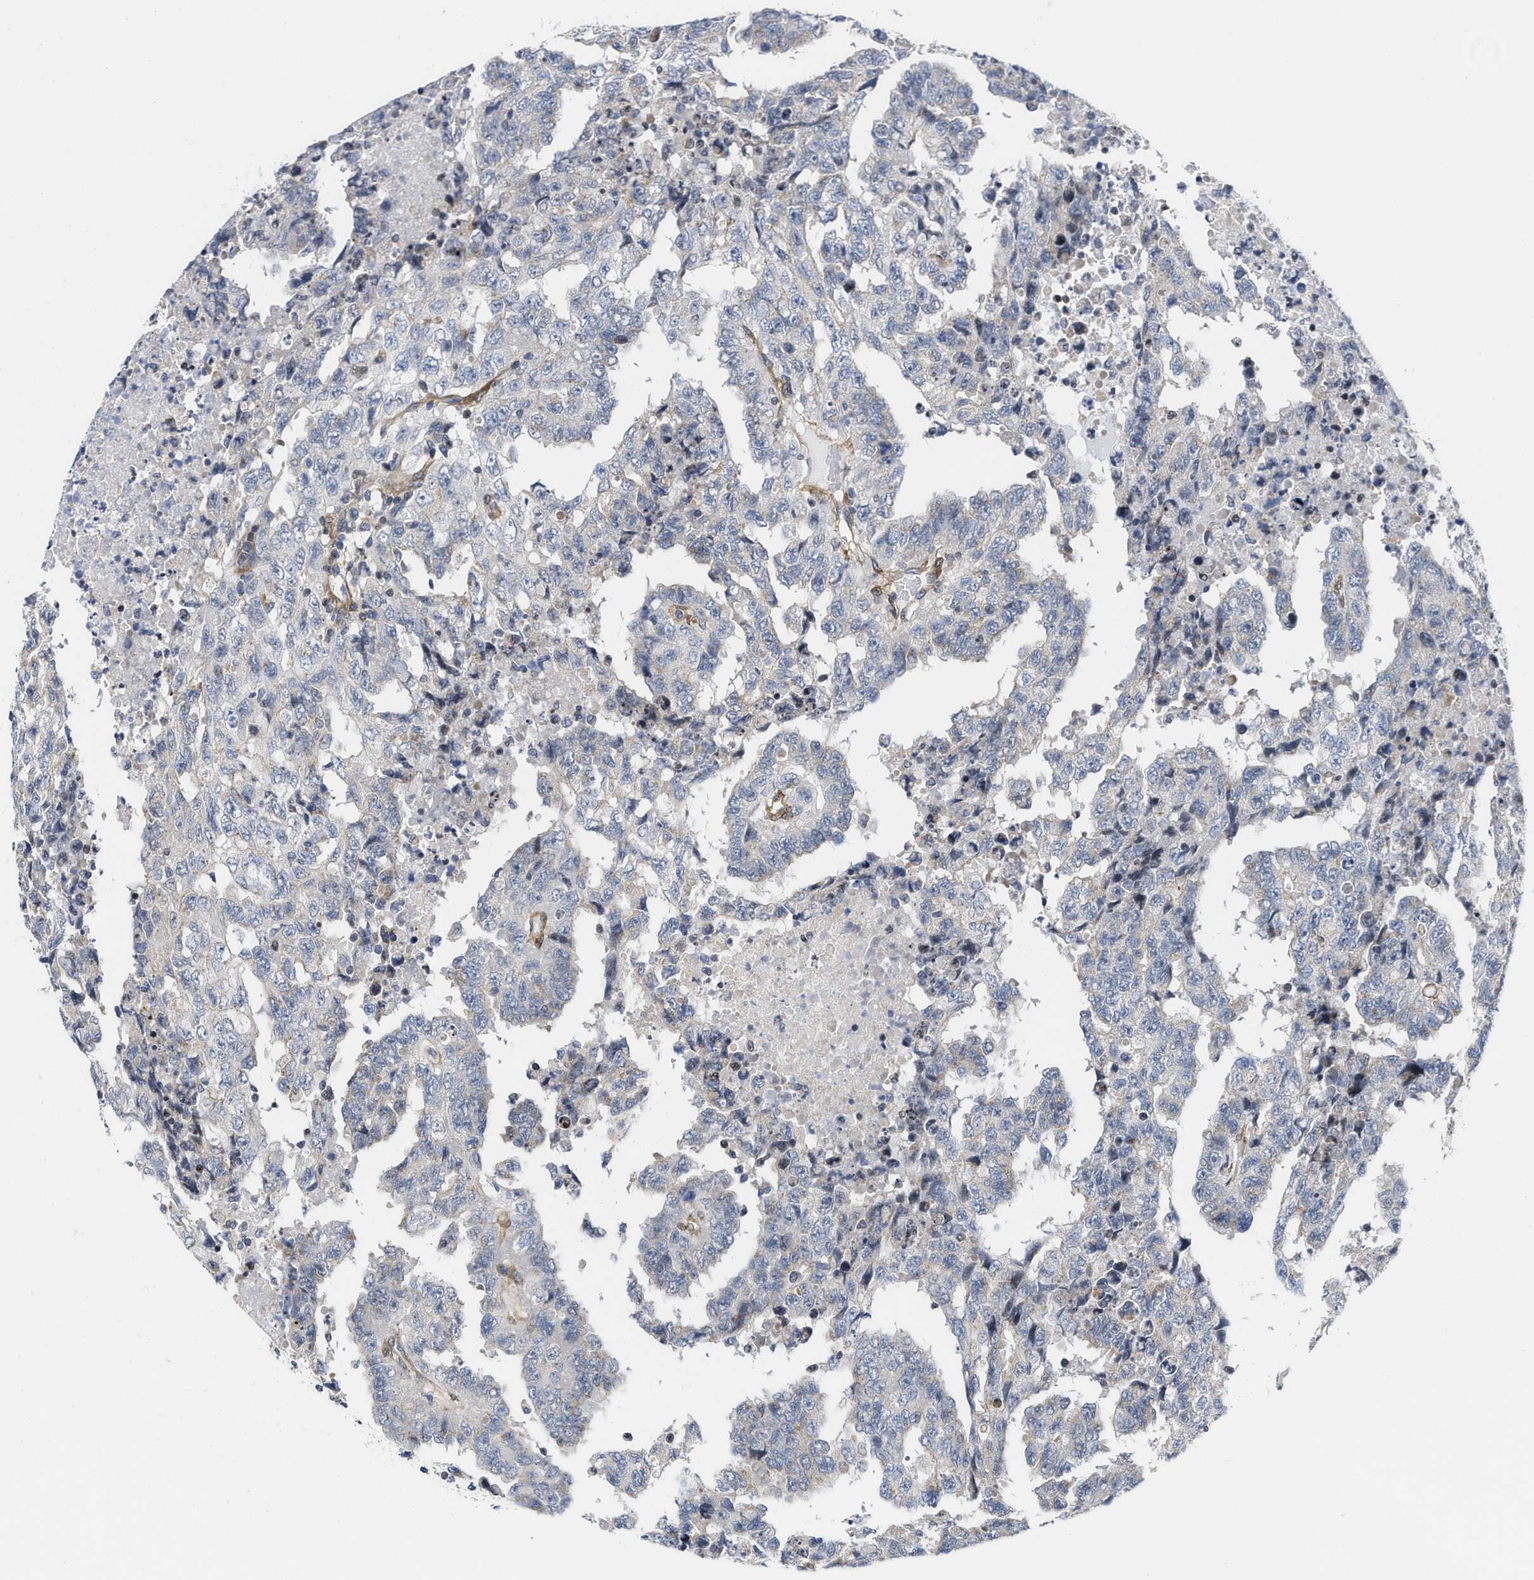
{"staining": {"intensity": "negative", "quantity": "none", "location": "none"}, "tissue": "testis cancer", "cell_type": "Tumor cells", "image_type": "cancer", "snomed": [{"axis": "morphology", "description": "Necrosis, NOS"}, {"axis": "morphology", "description": "Carcinoma, Embryonal, NOS"}, {"axis": "topography", "description": "Testis"}], "caption": "High power microscopy histopathology image of an immunohistochemistry histopathology image of embryonal carcinoma (testis), revealing no significant expression in tumor cells.", "gene": "TGFB1I1", "patient": {"sex": "male", "age": 19}}